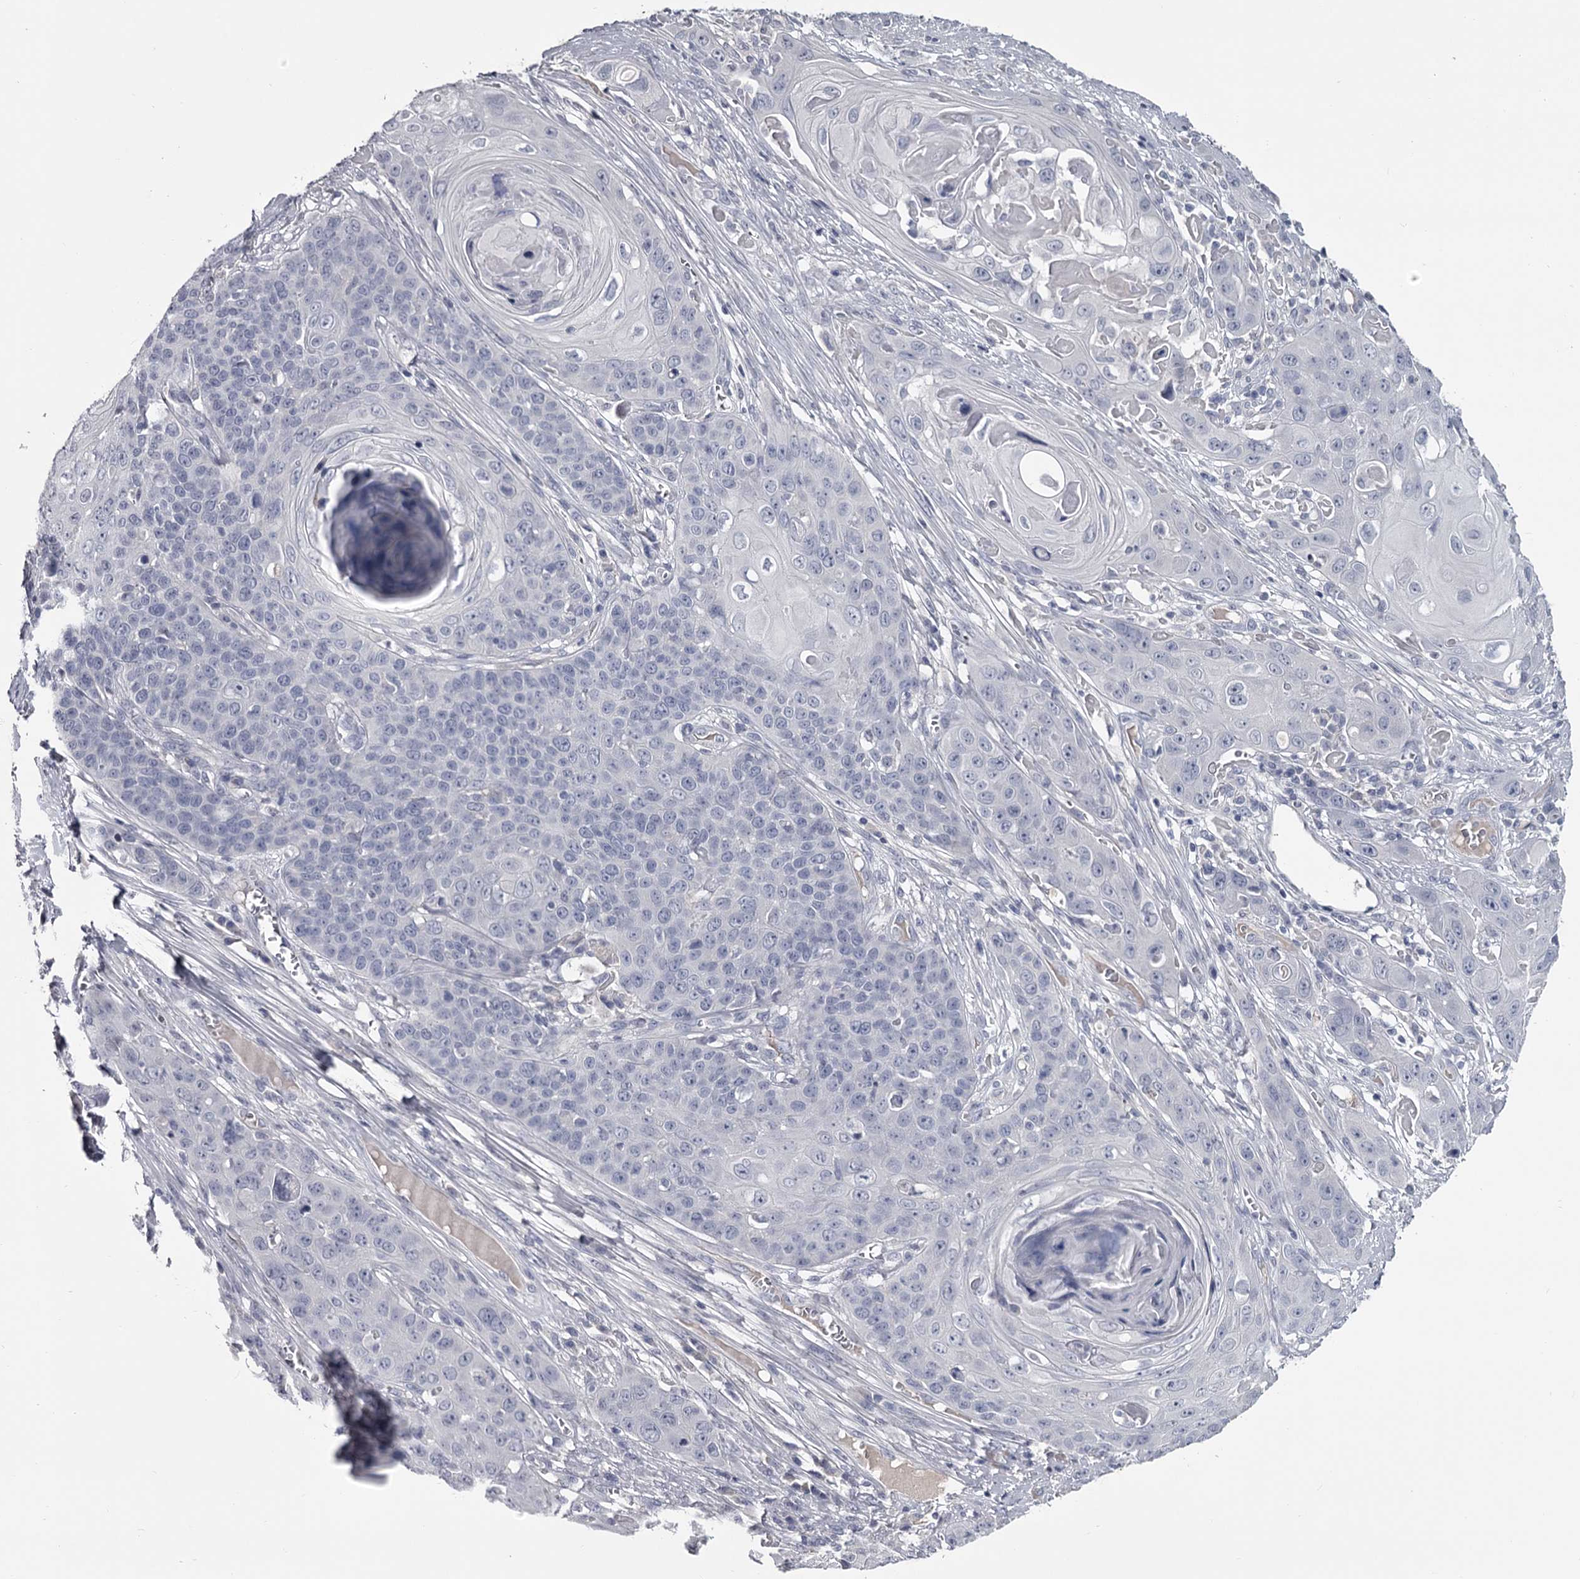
{"staining": {"intensity": "negative", "quantity": "none", "location": "none"}, "tissue": "skin cancer", "cell_type": "Tumor cells", "image_type": "cancer", "snomed": [{"axis": "morphology", "description": "Squamous cell carcinoma, NOS"}, {"axis": "topography", "description": "Skin"}], "caption": "Immunohistochemical staining of squamous cell carcinoma (skin) demonstrates no significant expression in tumor cells.", "gene": "DAO", "patient": {"sex": "male", "age": 55}}